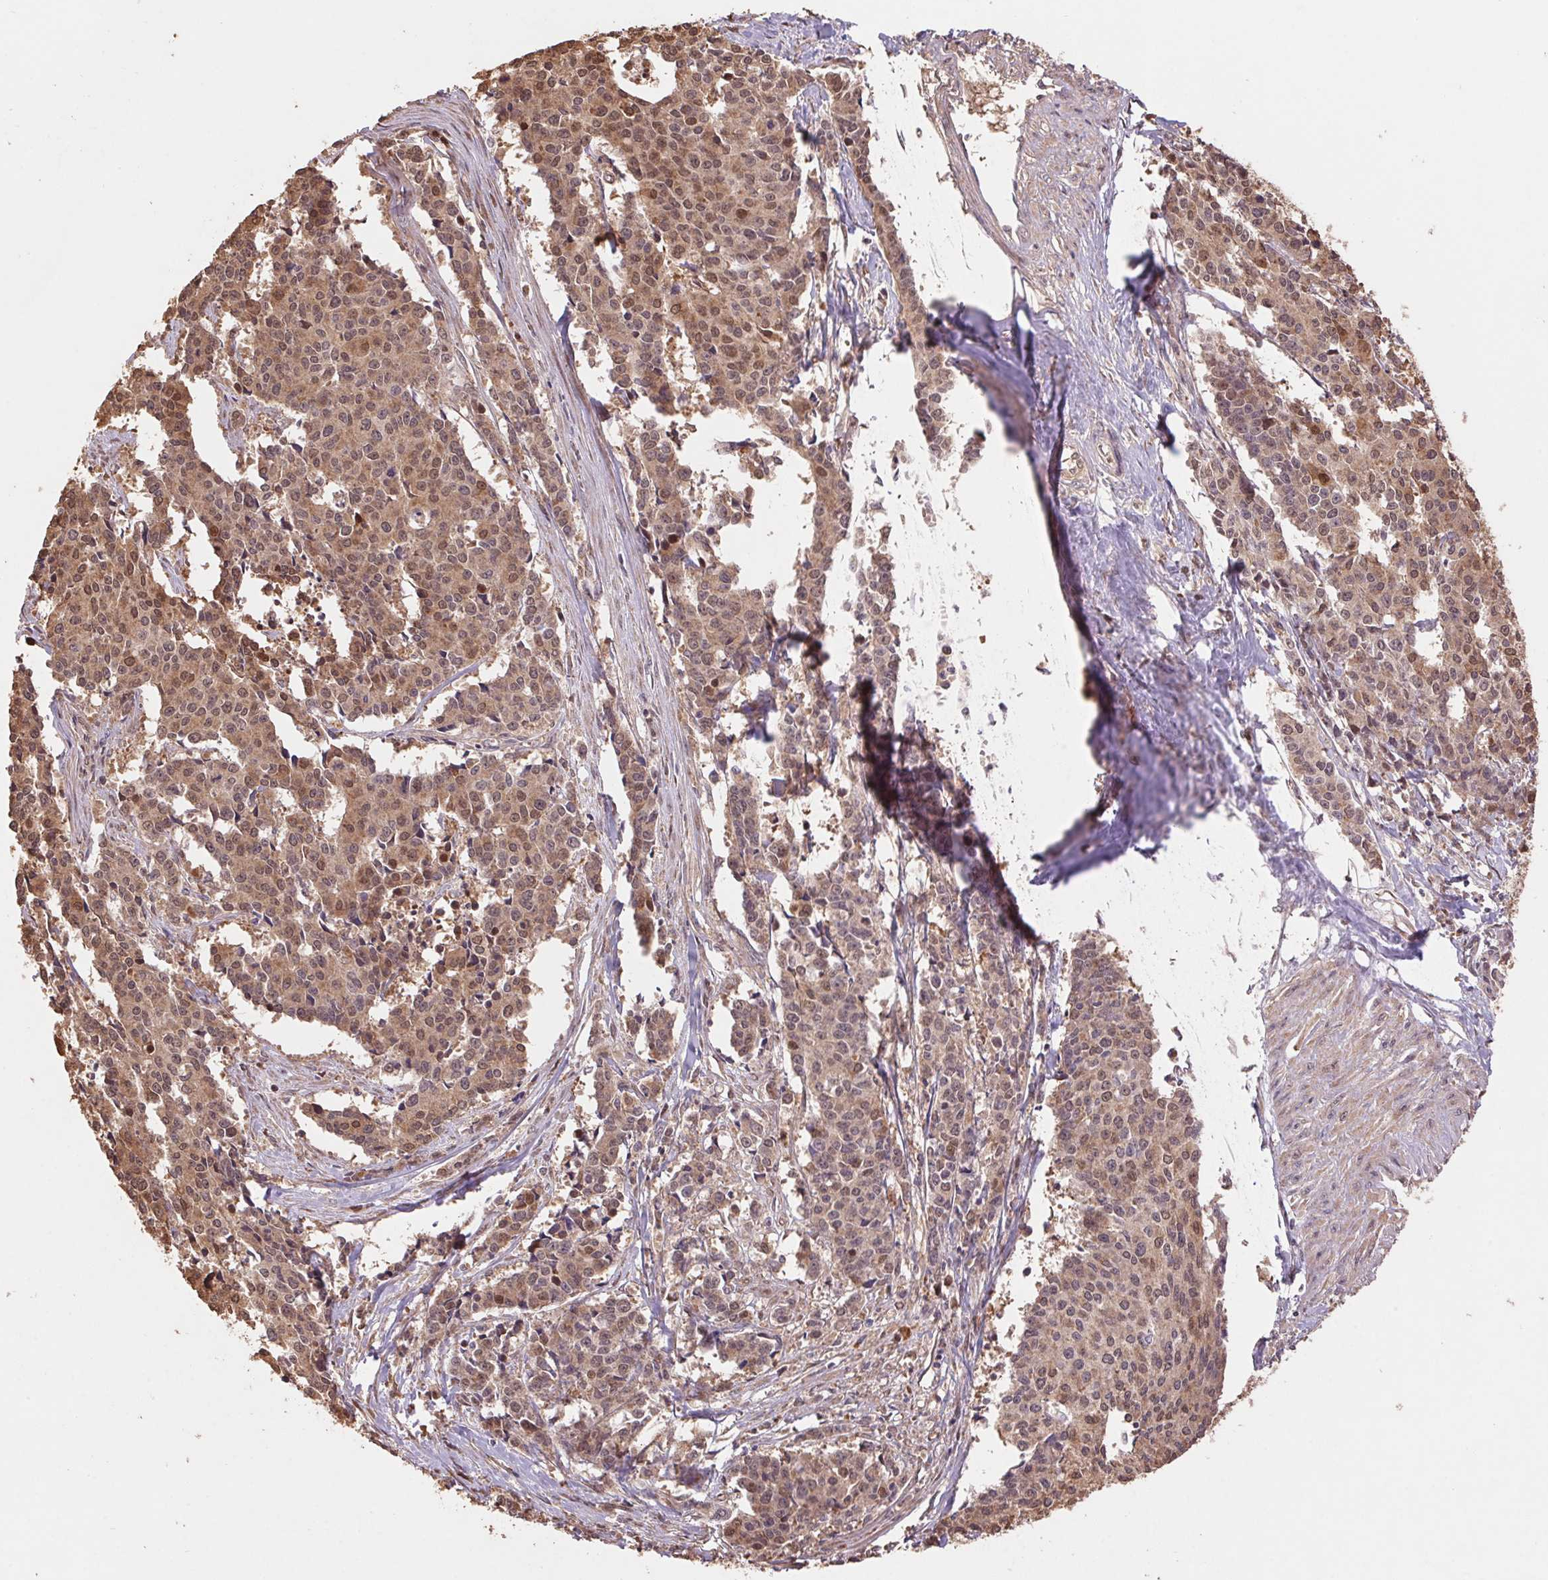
{"staining": {"intensity": "moderate", "quantity": ">75%", "location": "nuclear"}, "tissue": "cervical cancer", "cell_type": "Tumor cells", "image_type": "cancer", "snomed": [{"axis": "morphology", "description": "Squamous cell carcinoma, NOS"}, {"axis": "topography", "description": "Cervix"}], "caption": "Immunohistochemistry (IHC) (DAB) staining of human cervical cancer displays moderate nuclear protein positivity in approximately >75% of tumor cells.", "gene": "CUTA", "patient": {"sex": "female", "age": 28}}